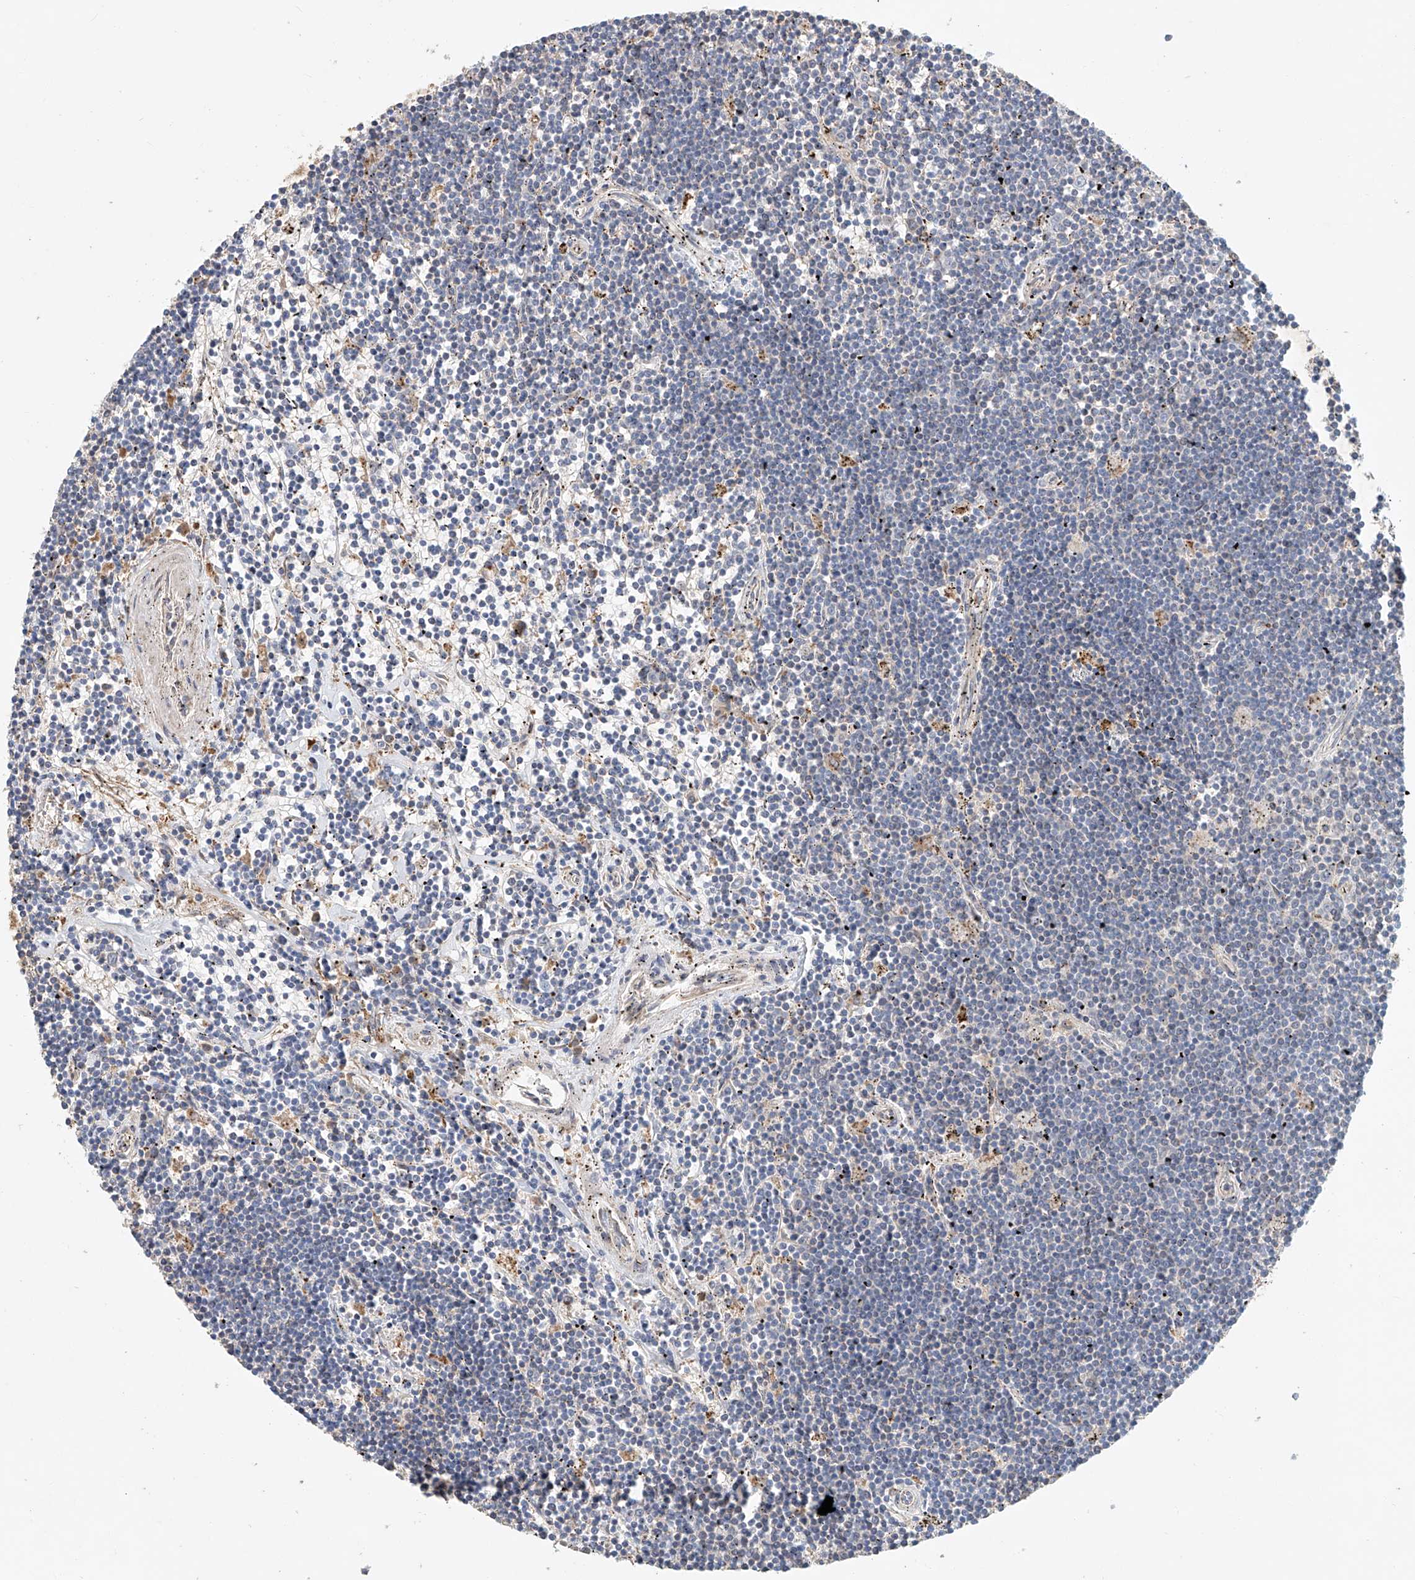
{"staining": {"intensity": "negative", "quantity": "none", "location": "none"}, "tissue": "lymphoma", "cell_type": "Tumor cells", "image_type": "cancer", "snomed": [{"axis": "morphology", "description": "Malignant lymphoma, non-Hodgkin's type, Low grade"}, {"axis": "topography", "description": "Spleen"}], "caption": "There is no significant expression in tumor cells of lymphoma. Brightfield microscopy of immunohistochemistry (IHC) stained with DAB (3,3'-diaminobenzidine) (brown) and hematoxylin (blue), captured at high magnification.", "gene": "HGSNAT", "patient": {"sex": "male", "age": 76}}